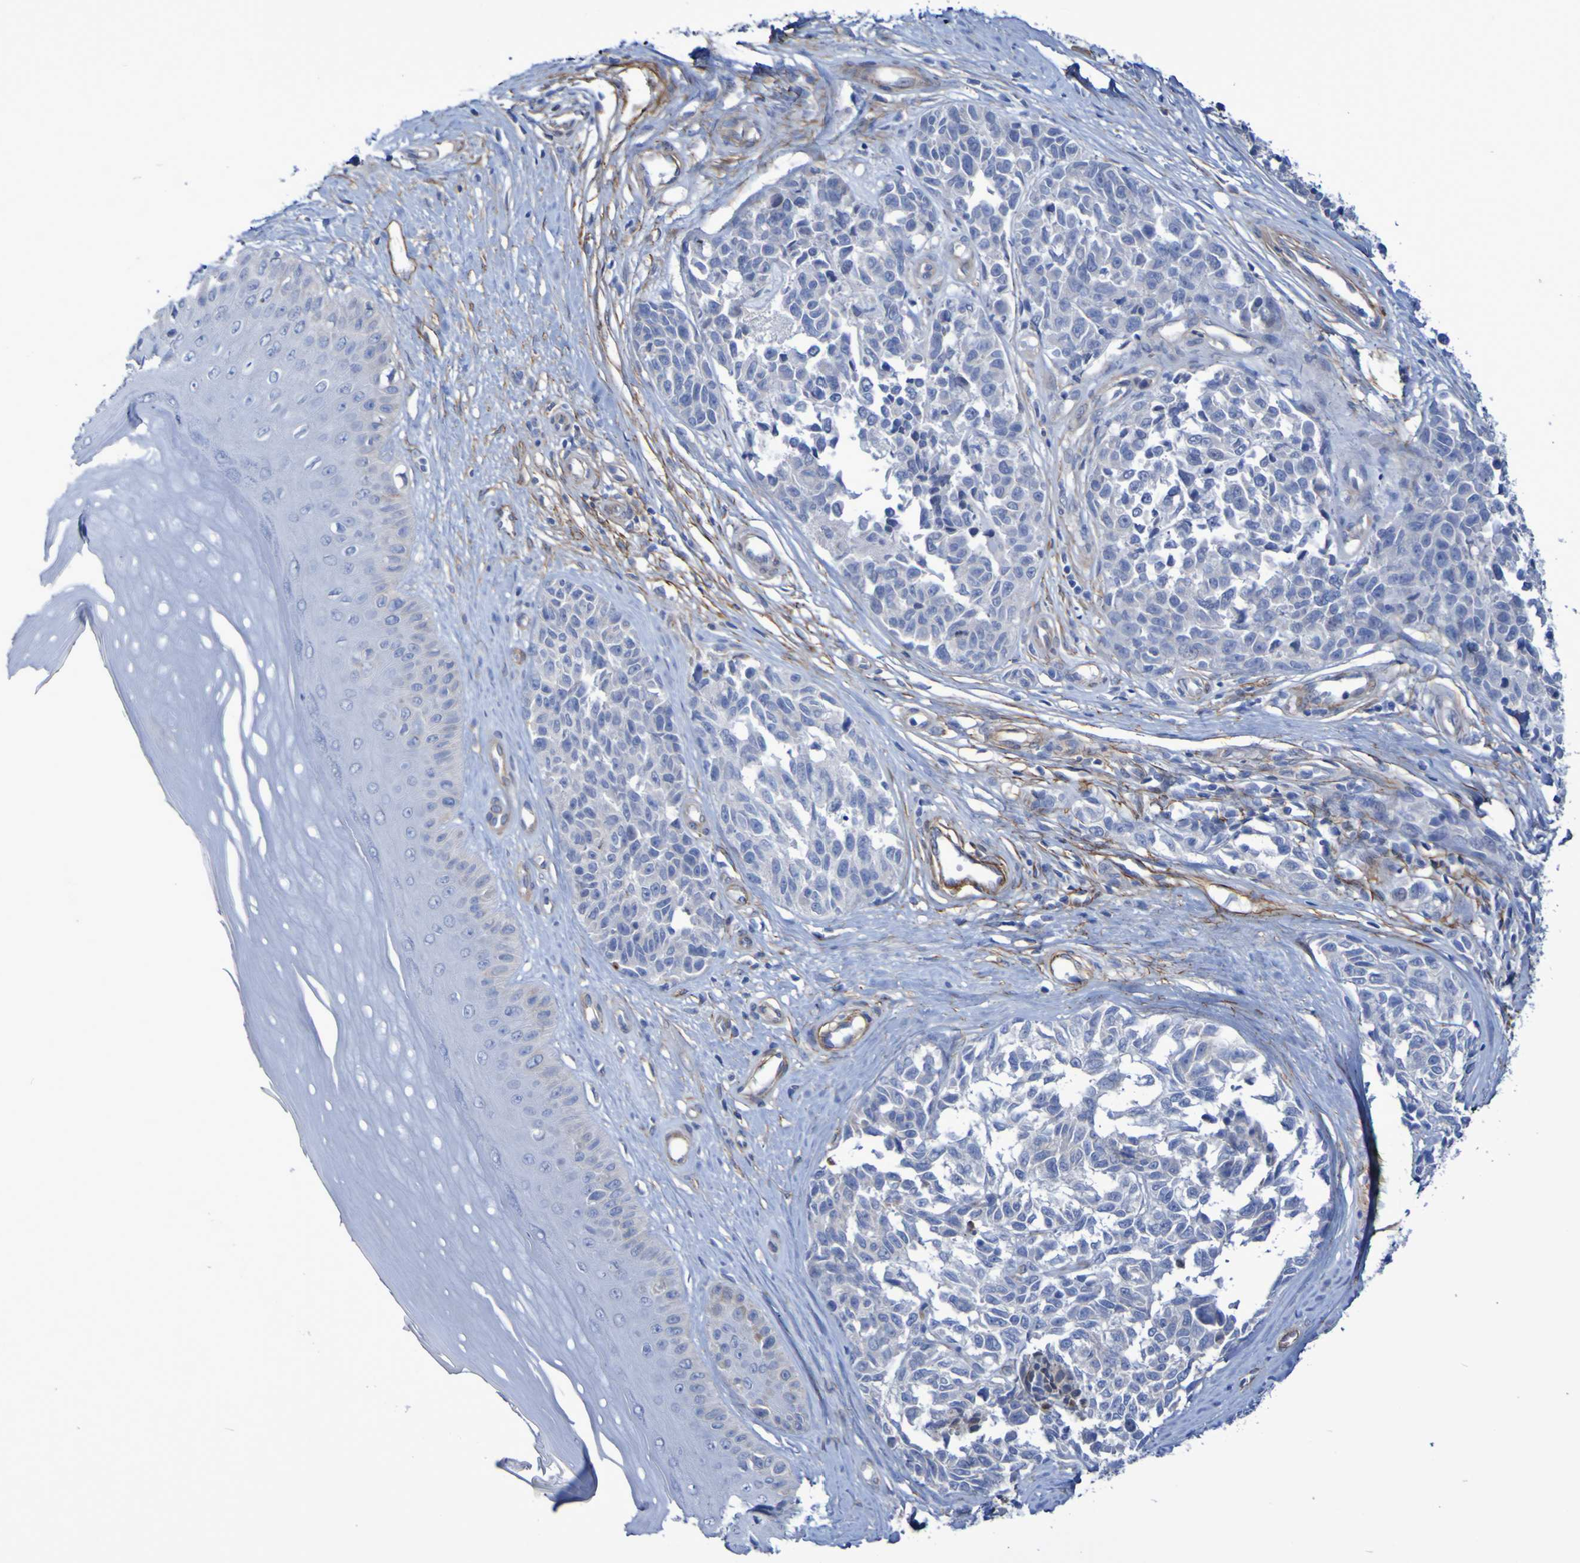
{"staining": {"intensity": "negative", "quantity": "none", "location": "none"}, "tissue": "melanoma", "cell_type": "Tumor cells", "image_type": "cancer", "snomed": [{"axis": "morphology", "description": "Malignant melanoma, NOS"}, {"axis": "topography", "description": "Skin"}], "caption": "A photomicrograph of human melanoma is negative for staining in tumor cells.", "gene": "LPP", "patient": {"sex": "female", "age": 64}}